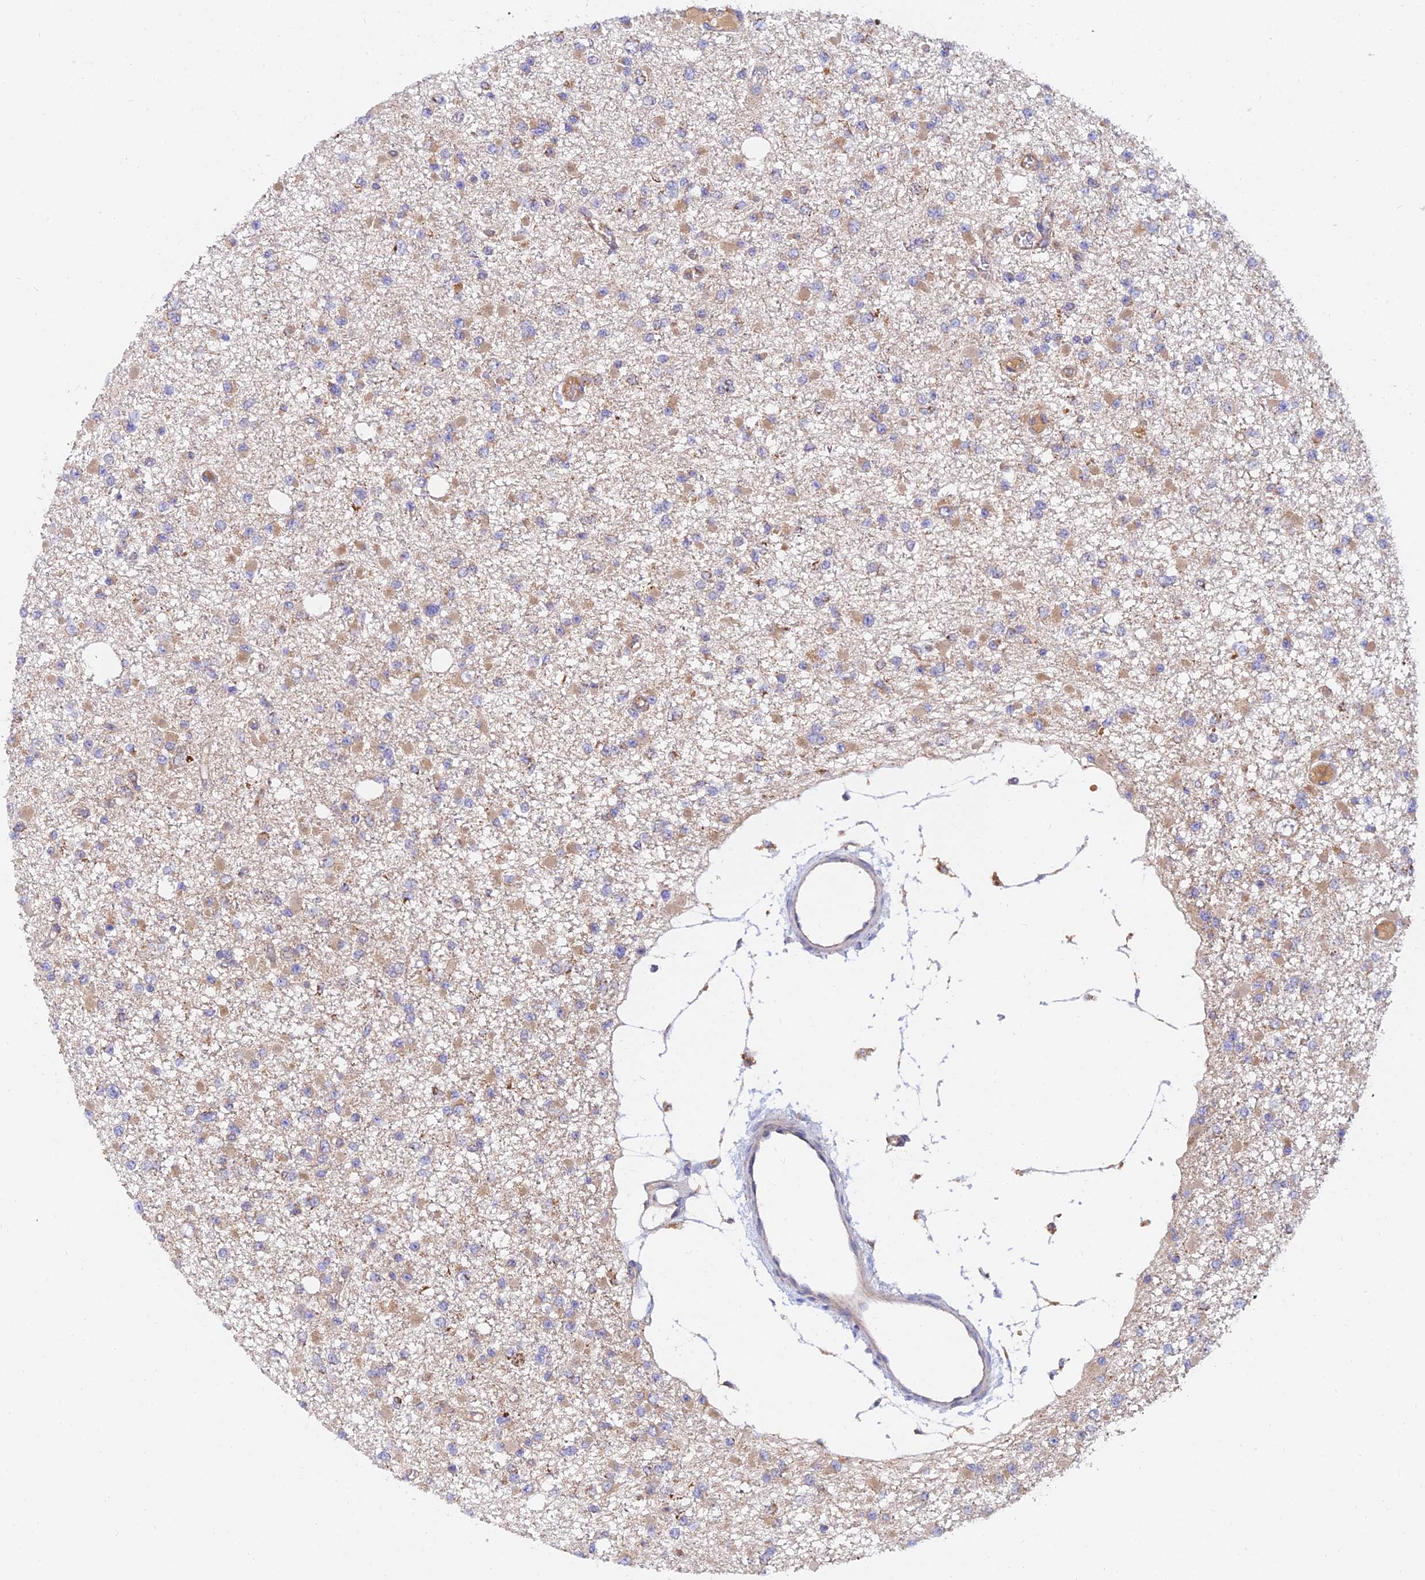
{"staining": {"intensity": "weak", "quantity": "25%-75%", "location": "cytoplasmic/membranous"}, "tissue": "glioma", "cell_type": "Tumor cells", "image_type": "cancer", "snomed": [{"axis": "morphology", "description": "Glioma, malignant, Low grade"}, {"axis": "topography", "description": "Brain"}], "caption": "Weak cytoplasmic/membranous protein expression is identified in approximately 25%-75% of tumor cells in malignant low-grade glioma. (DAB IHC, brown staining for protein, blue staining for nuclei).", "gene": "PODNL1", "patient": {"sex": "female", "age": 22}}